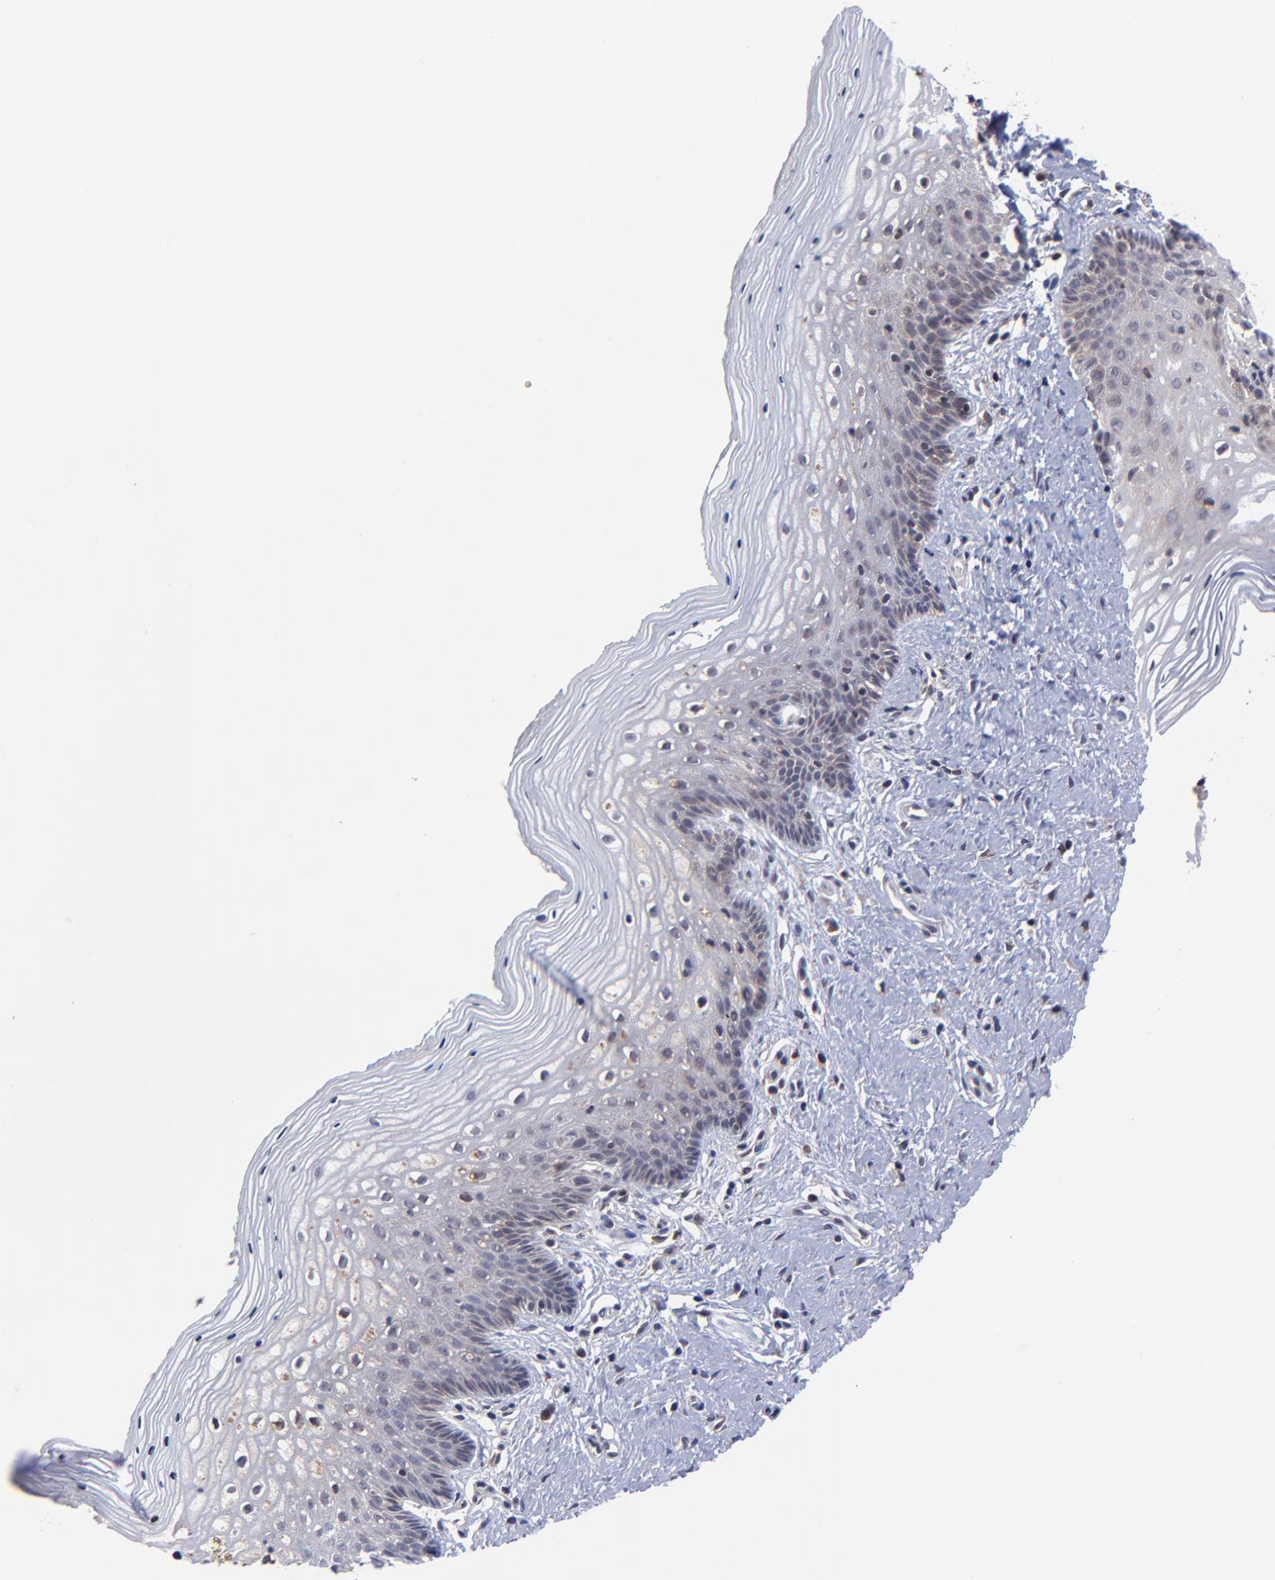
{"staining": {"intensity": "moderate", "quantity": "25%-75%", "location": "cytoplasmic/membranous"}, "tissue": "vagina", "cell_type": "Squamous epithelial cells", "image_type": "normal", "snomed": [{"axis": "morphology", "description": "Normal tissue, NOS"}, {"axis": "topography", "description": "Vagina"}], "caption": "Vagina stained for a protein demonstrates moderate cytoplasmic/membranous positivity in squamous epithelial cells.", "gene": "UBE2L6", "patient": {"sex": "female", "age": 46}}